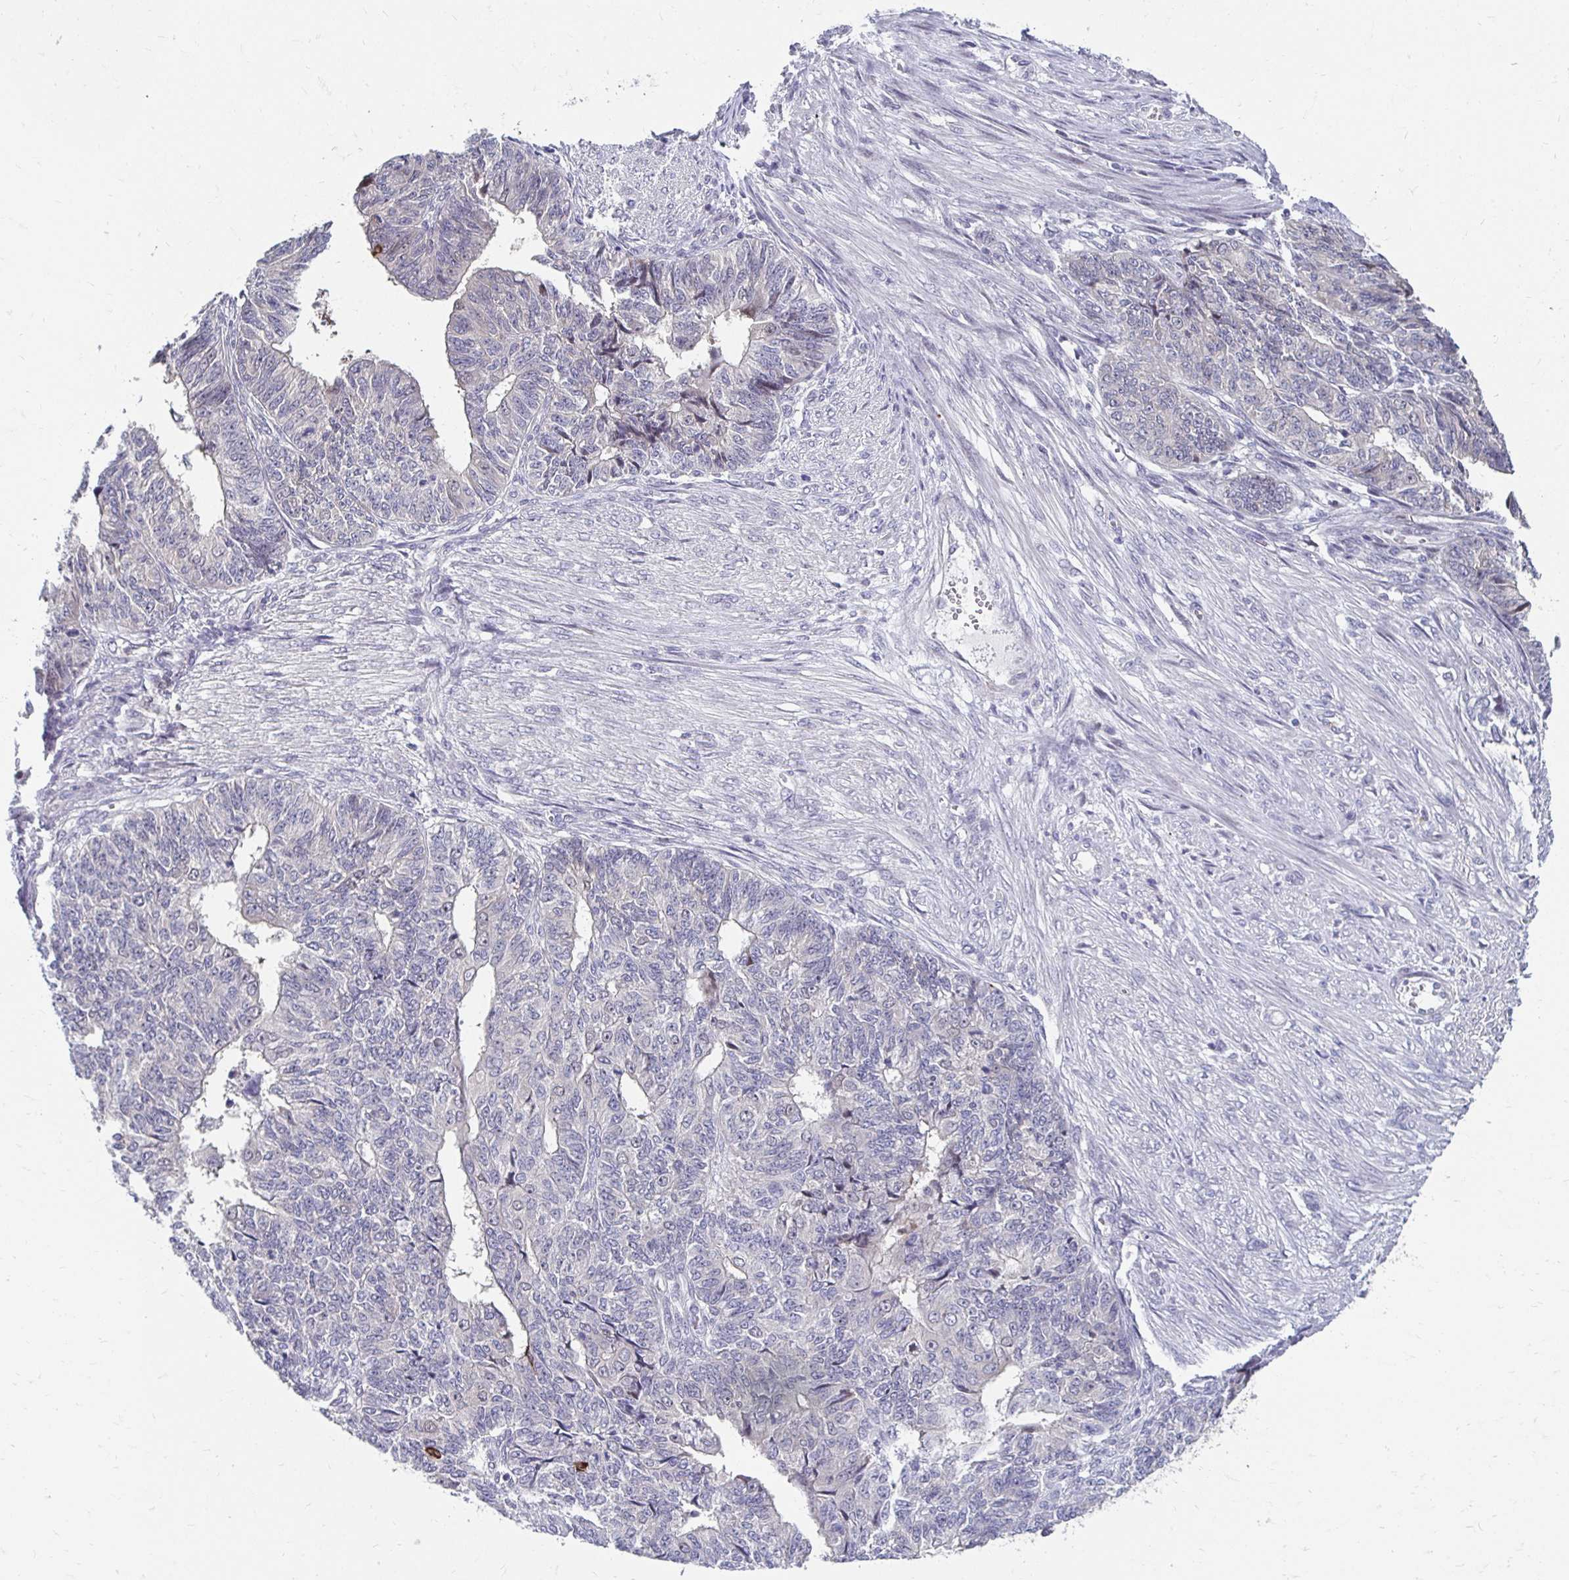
{"staining": {"intensity": "negative", "quantity": "none", "location": "none"}, "tissue": "endometrial cancer", "cell_type": "Tumor cells", "image_type": "cancer", "snomed": [{"axis": "morphology", "description": "Adenocarcinoma, NOS"}, {"axis": "topography", "description": "Endometrium"}], "caption": "This is an IHC micrograph of endometrial cancer (adenocarcinoma). There is no positivity in tumor cells.", "gene": "PADI2", "patient": {"sex": "female", "age": 32}}